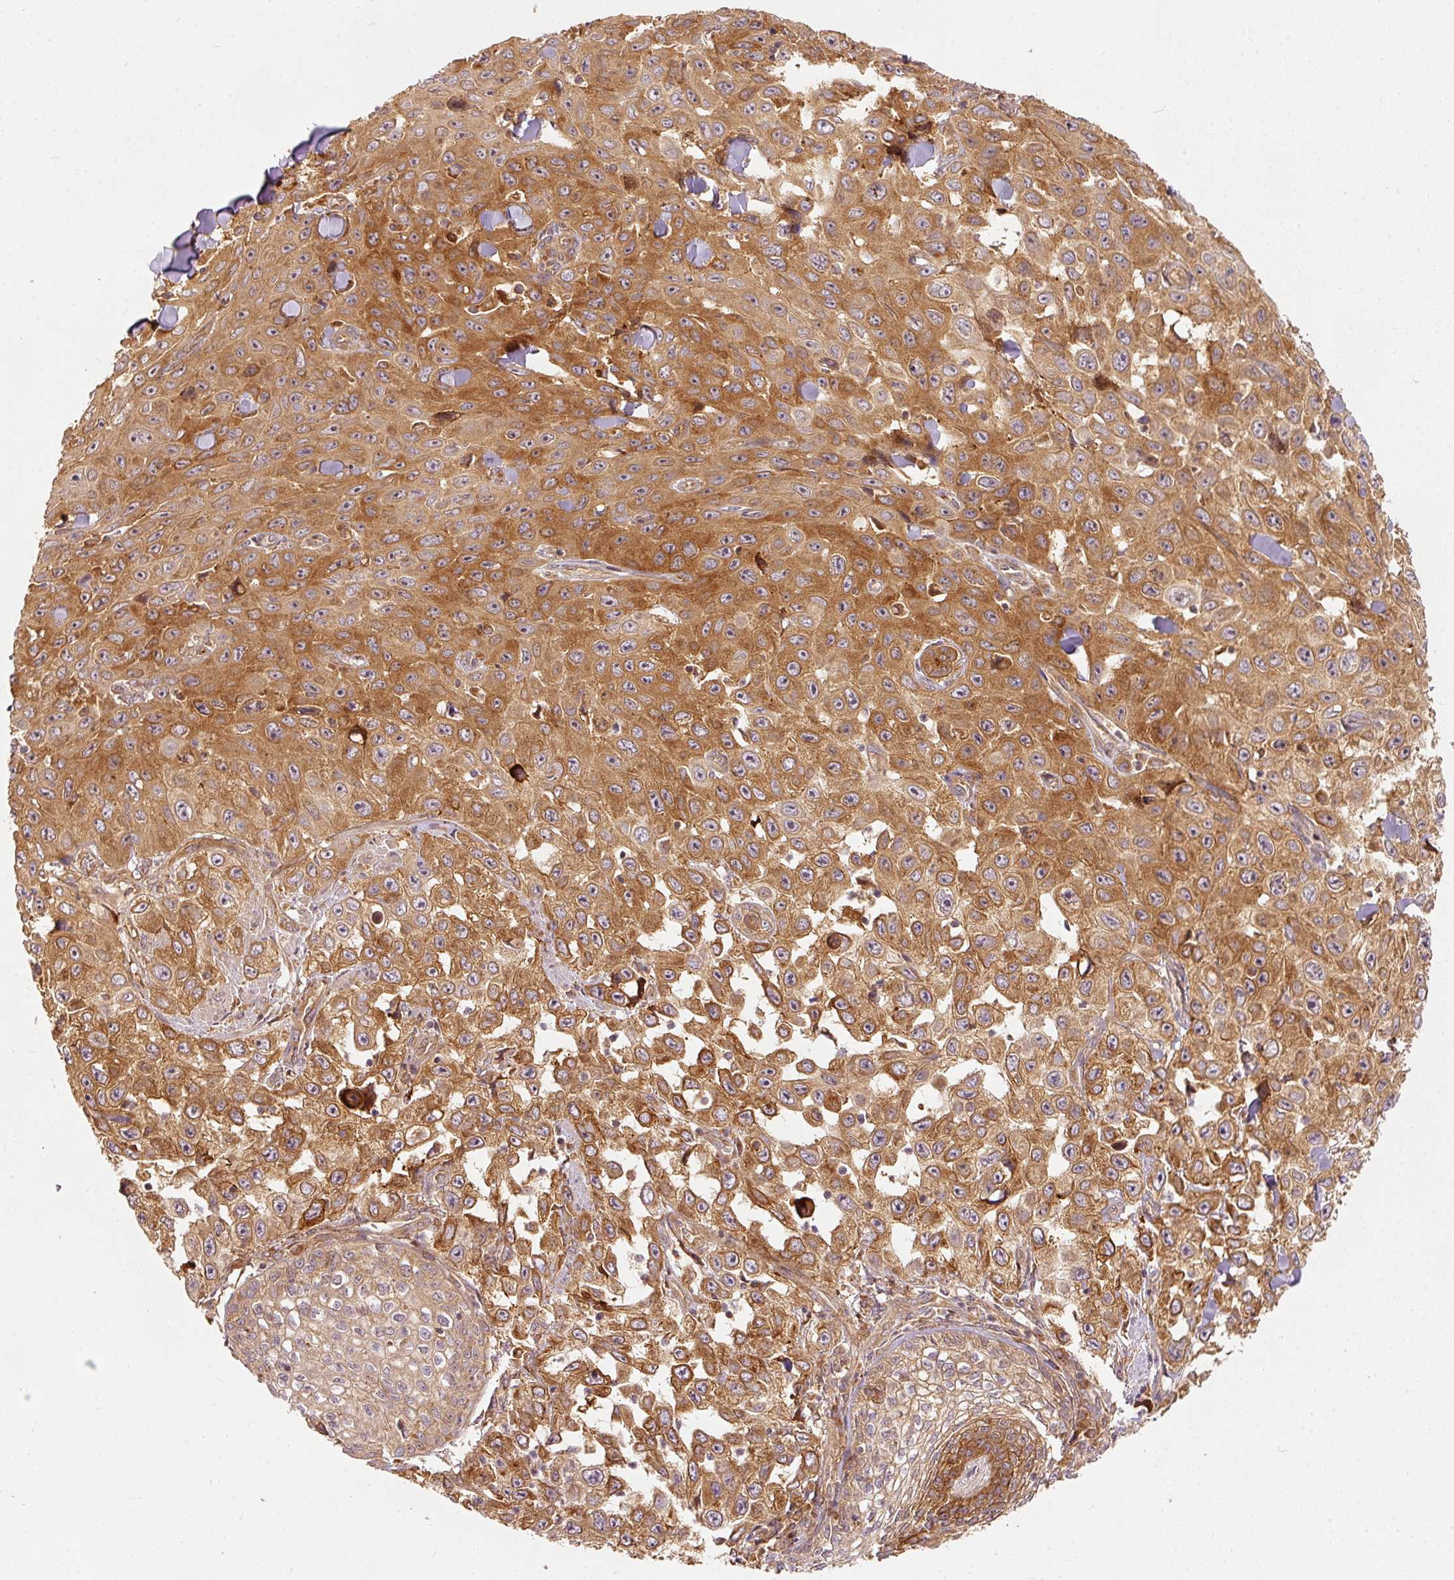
{"staining": {"intensity": "strong", "quantity": ">75%", "location": "cytoplasmic/membranous"}, "tissue": "skin cancer", "cell_type": "Tumor cells", "image_type": "cancer", "snomed": [{"axis": "morphology", "description": "Squamous cell carcinoma, NOS"}, {"axis": "topography", "description": "Skin"}], "caption": "Brown immunohistochemical staining in skin cancer reveals strong cytoplasmic/membranous positivity in approximately >75% of tumor cells. (Brightfield microscopy of DAB IHC at high magnification).", "gene": "EIF3B", "patient": {"sex": "male", "age": 82}}